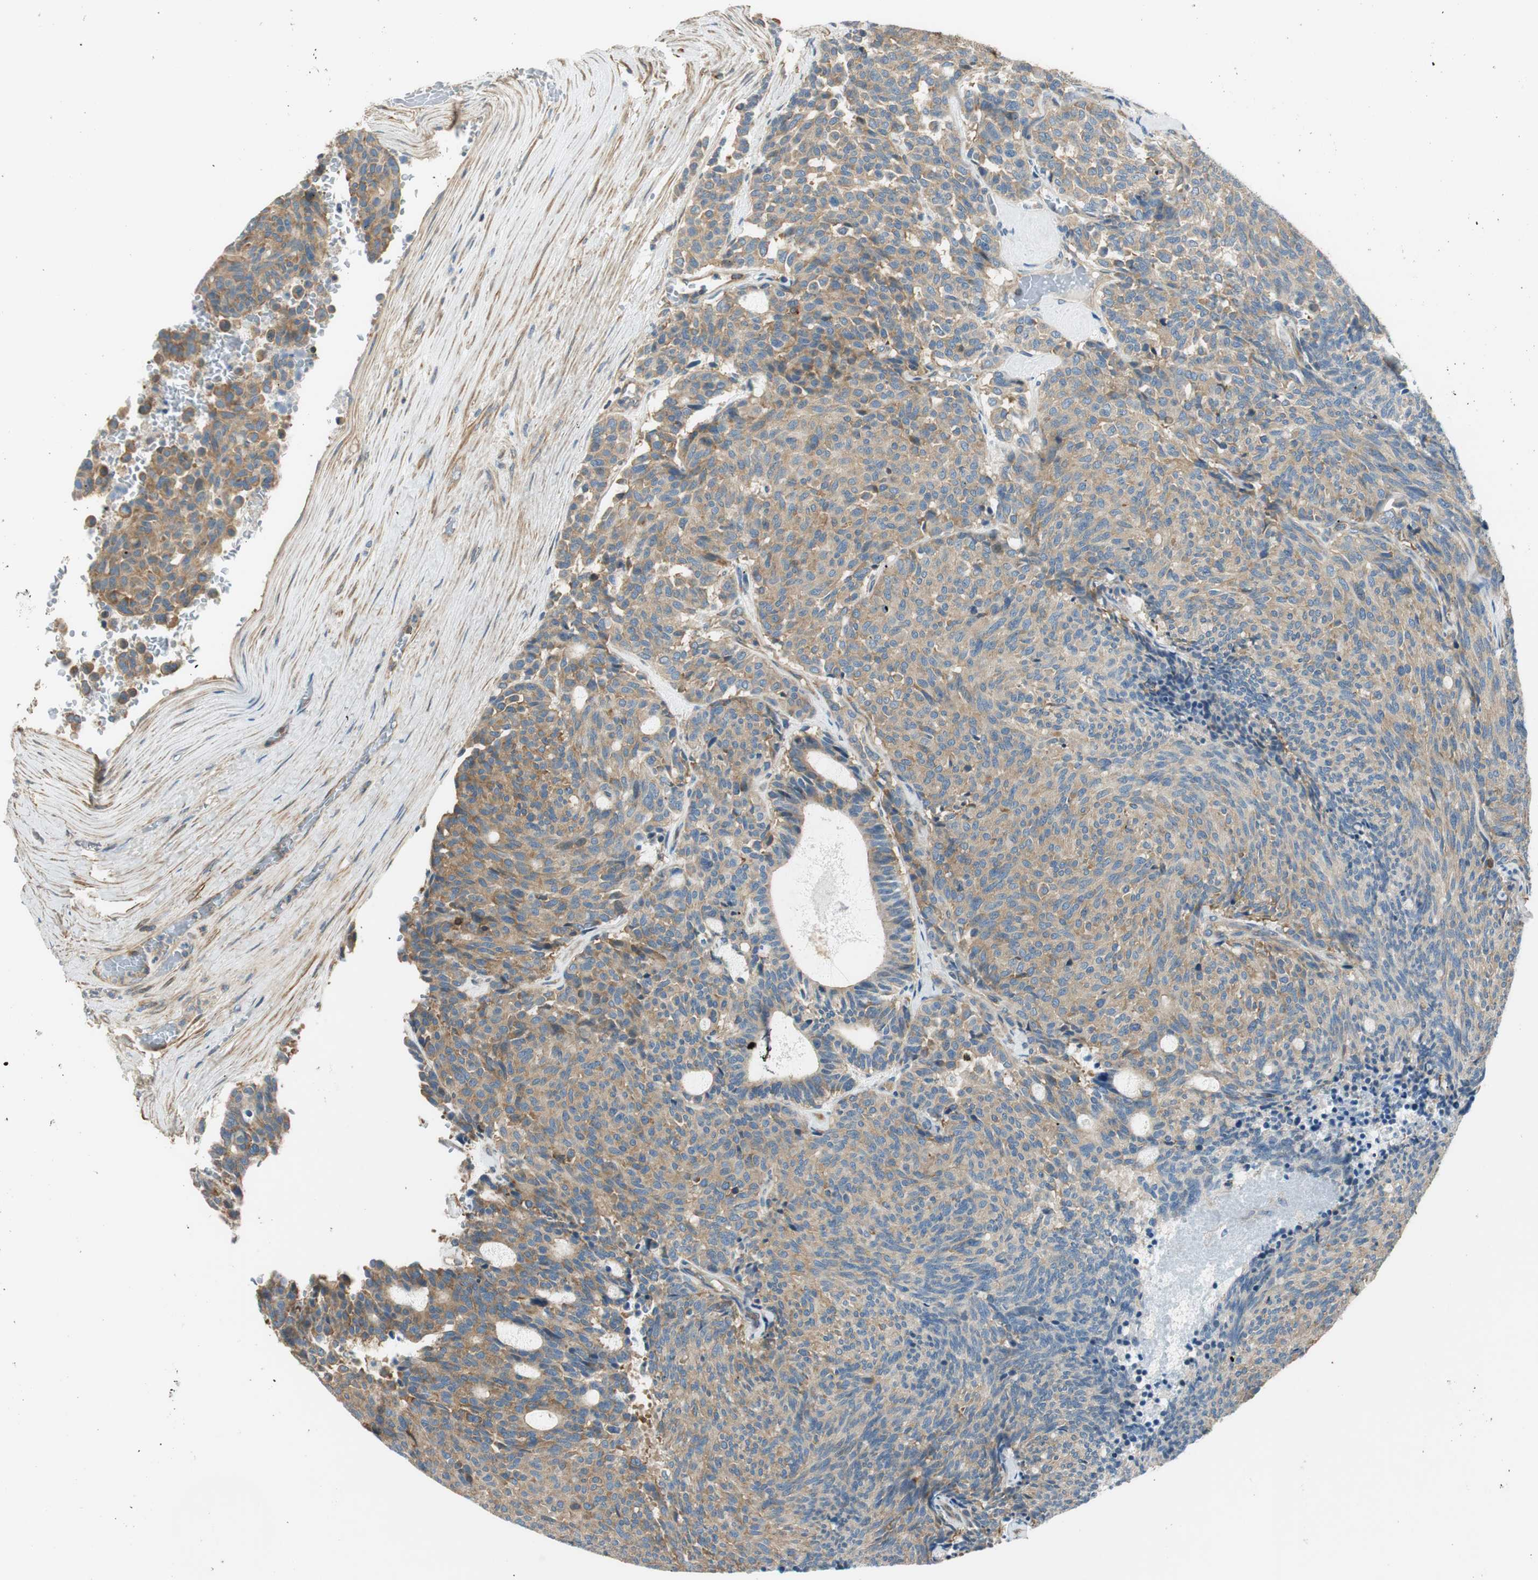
{"staining": {"intensity": "moderate", "quantity": ">75%", "location": "cytoplasmic/membranous"}, "tissue": "carcinoid", "cell_type": "Tumor cells", "image_type": "cancer", "snomed": [{"axis": "morphology", "description": "Carcinoid, malignant, NOS"}, {"axis": "topography", "description": "Pancreas"}], "caption": "Immunohistochemical staining of human carcinoid shows medium levels of moderate cytoplasmic/membranous protein positivity in approximately >75% of tumor cells. The protein of interest is stained brown, and the nuclei are stained in blue (DAB (3,3'-diaminobenzidine) IHC with brightfield microscopy, high magnification).", "gene": "PI4K2B", "patient": {"sex": "female", "age": 54}}